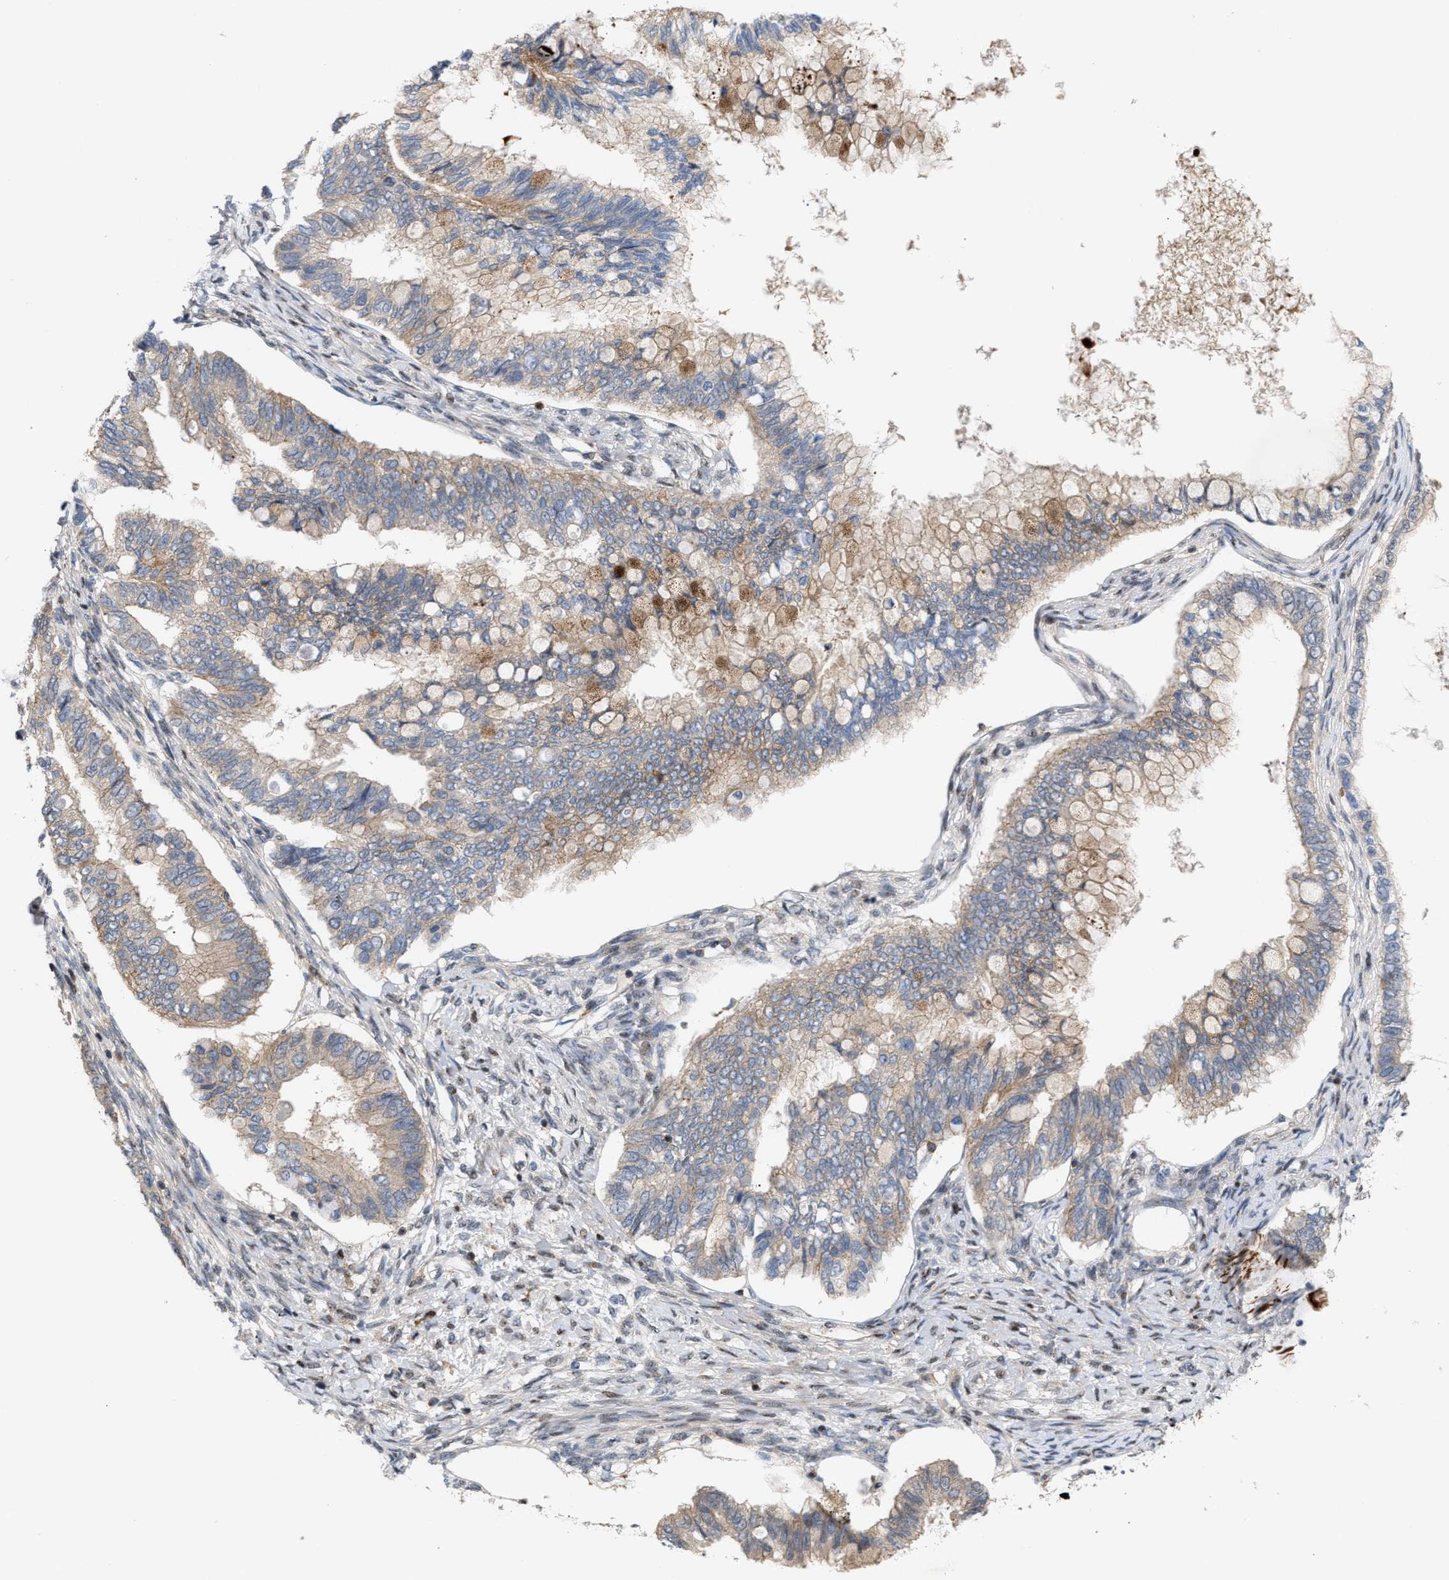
{"staining": {"intensity": "weak", "quantity": ">75%", "location": "cytoplasmic/membranous"}, "tissue": "ovarian cancer", "cell_type": "Tumor cells", "image_type": "cancer", "snomed": [{"axis": "morphology", "description": "Cystadenocarcinoma, mucinous, NOS"}, {"axis": "topography", "description": "Ovary"}], "caption": "Tumor cells demonstrate weak cytoplasmic/membranous staining in about >75% of cells in ovarian mucinous cystadenocarcinoma.", "gene": "DBNL", "patient": {"sex": "female", "age": 80}}